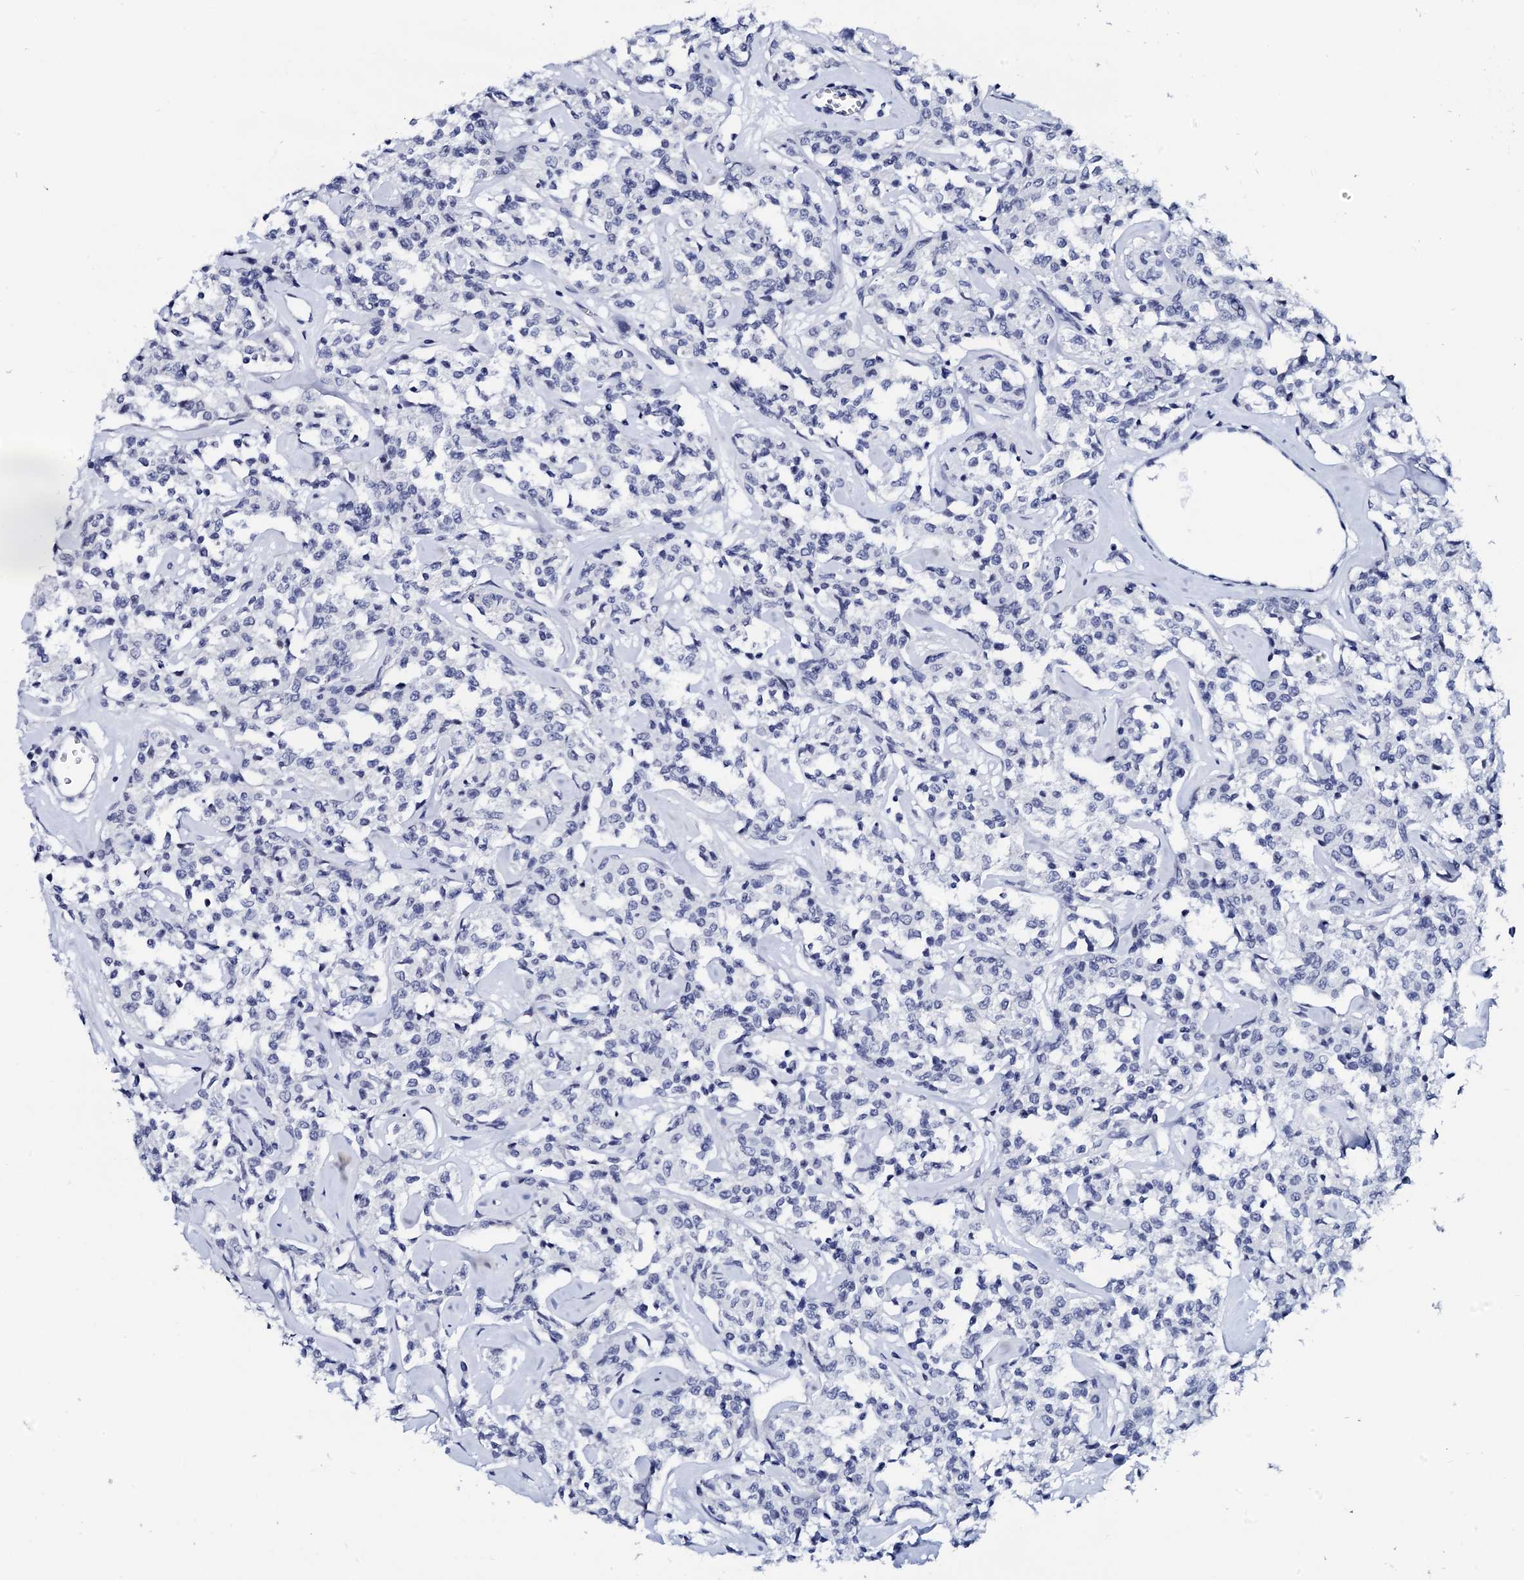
{"staining": {"intensity": "negative", "quantity": "none", "location": "none"}, "tissue": "lymphoma", "cell_type": "Tumor cells", "image_type": "cancer", "snomed": [{"axis": "morphology", "description": "Malignant lymphoma, non-Hodgkin's type, Low grade"}, {"axis": "topography", "description": "Small intestine"}], "caption": "DAB immunohistochemical staining of lymphoma demonstrates no significant staining in tumor cells. The staining is performed using DAB brown chromogen with nuclei counter-stained in using hematoxylin.", "gene": "SPATA19", "patient": {"sex": "female", "age": 59}}